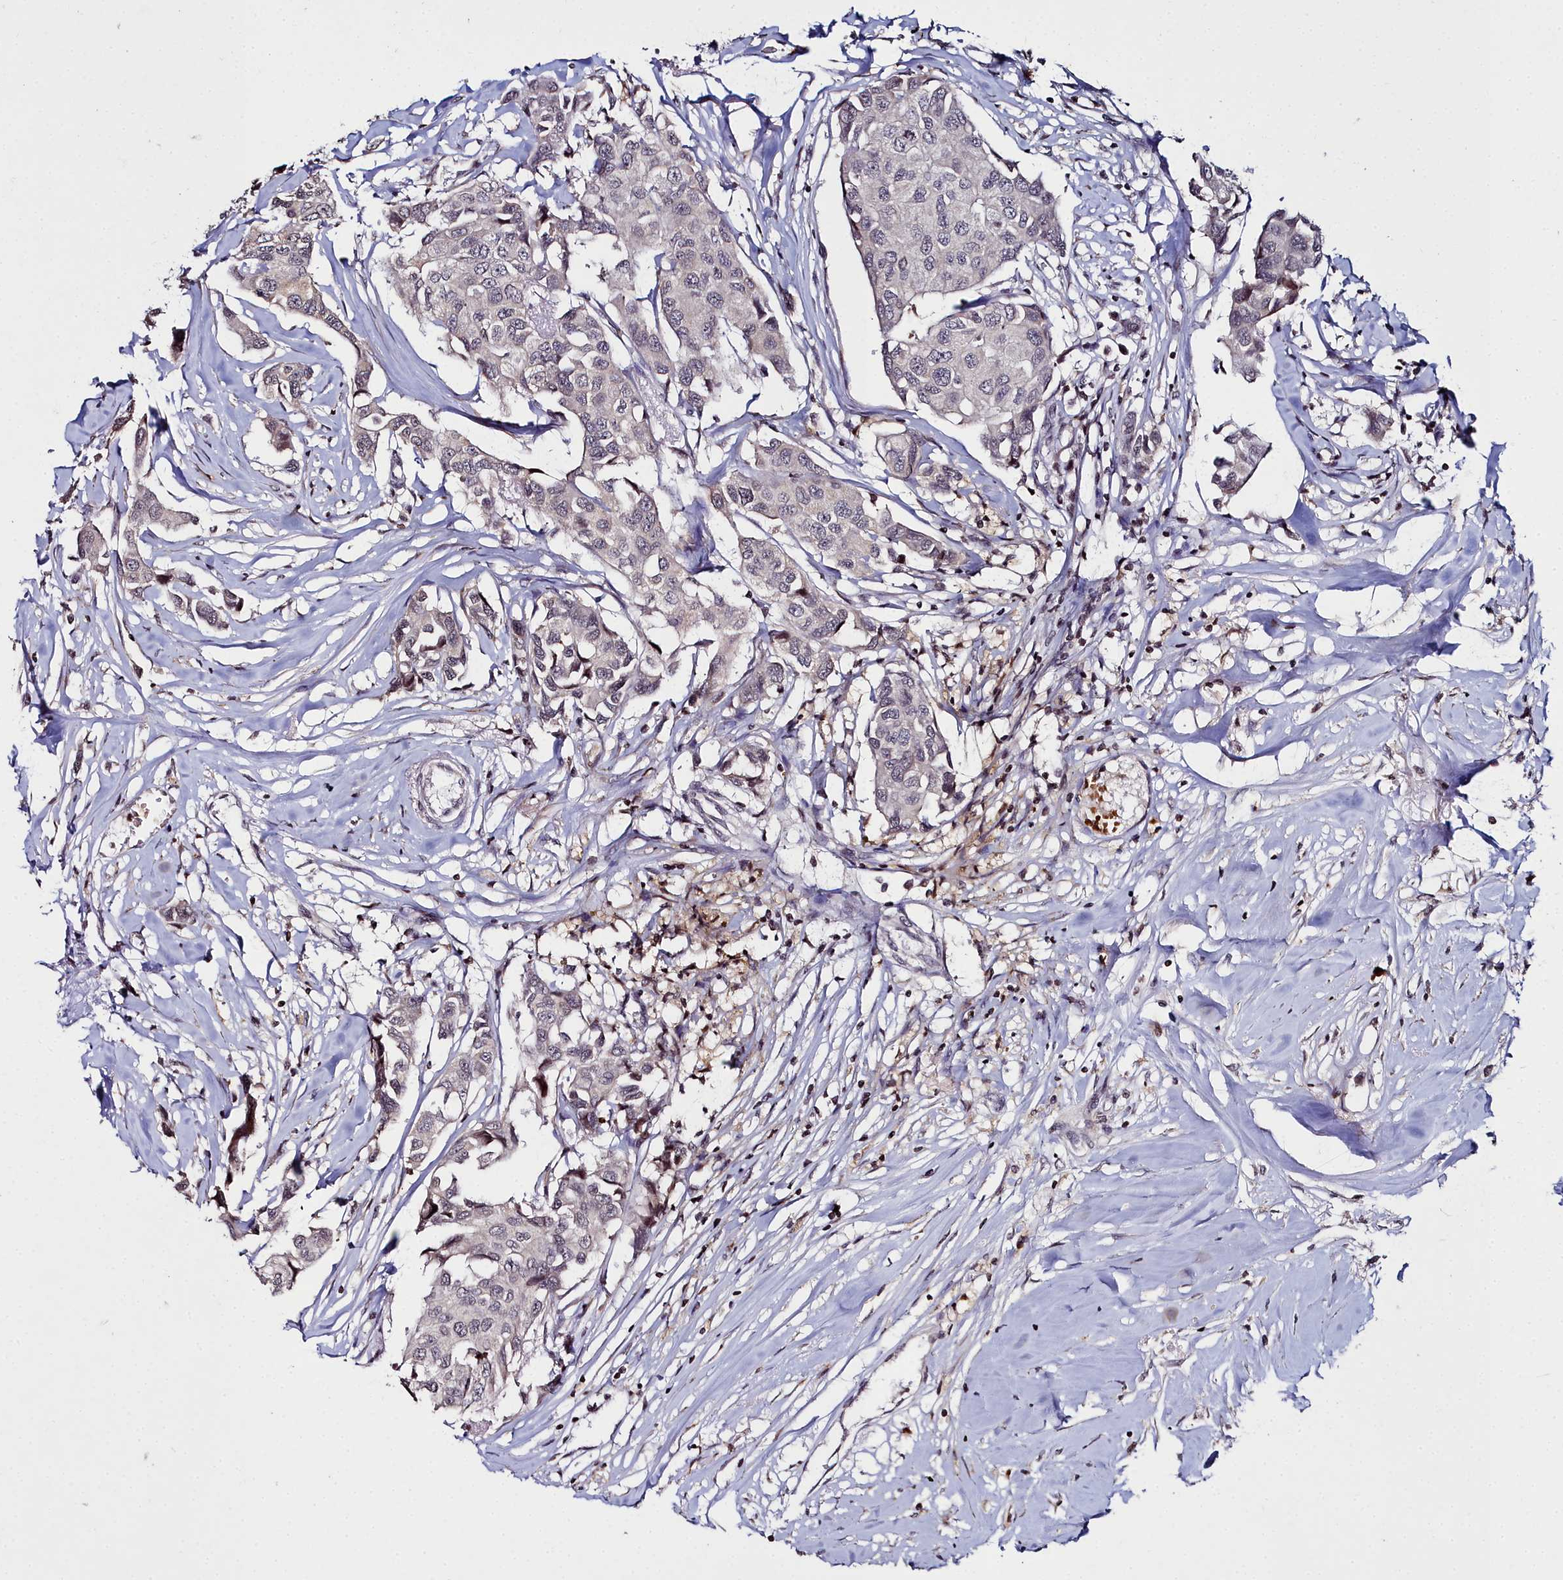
{"staining": {"intensity": "weak", "quantity": "<25%", "location": "cytoplasmic/membranous"}, "tissue": "breast cancer", "cell_type": "Tumor cells", "image_type": "cancer", "snomed": [{"axis": "morphology", "description": "Duct carcinoma"}, {"axis": "topography", "description": "Breast"}], "caption": "This histopathology image is of breast intraductal carcinoma stained with immunohistochemistry (IHC) to label a protein in brown with the nuclei are counter-stained blue. There is no expression in tumor cells.", "gene": "FZD4", "patient": {"sex": "female", "age": 80}}